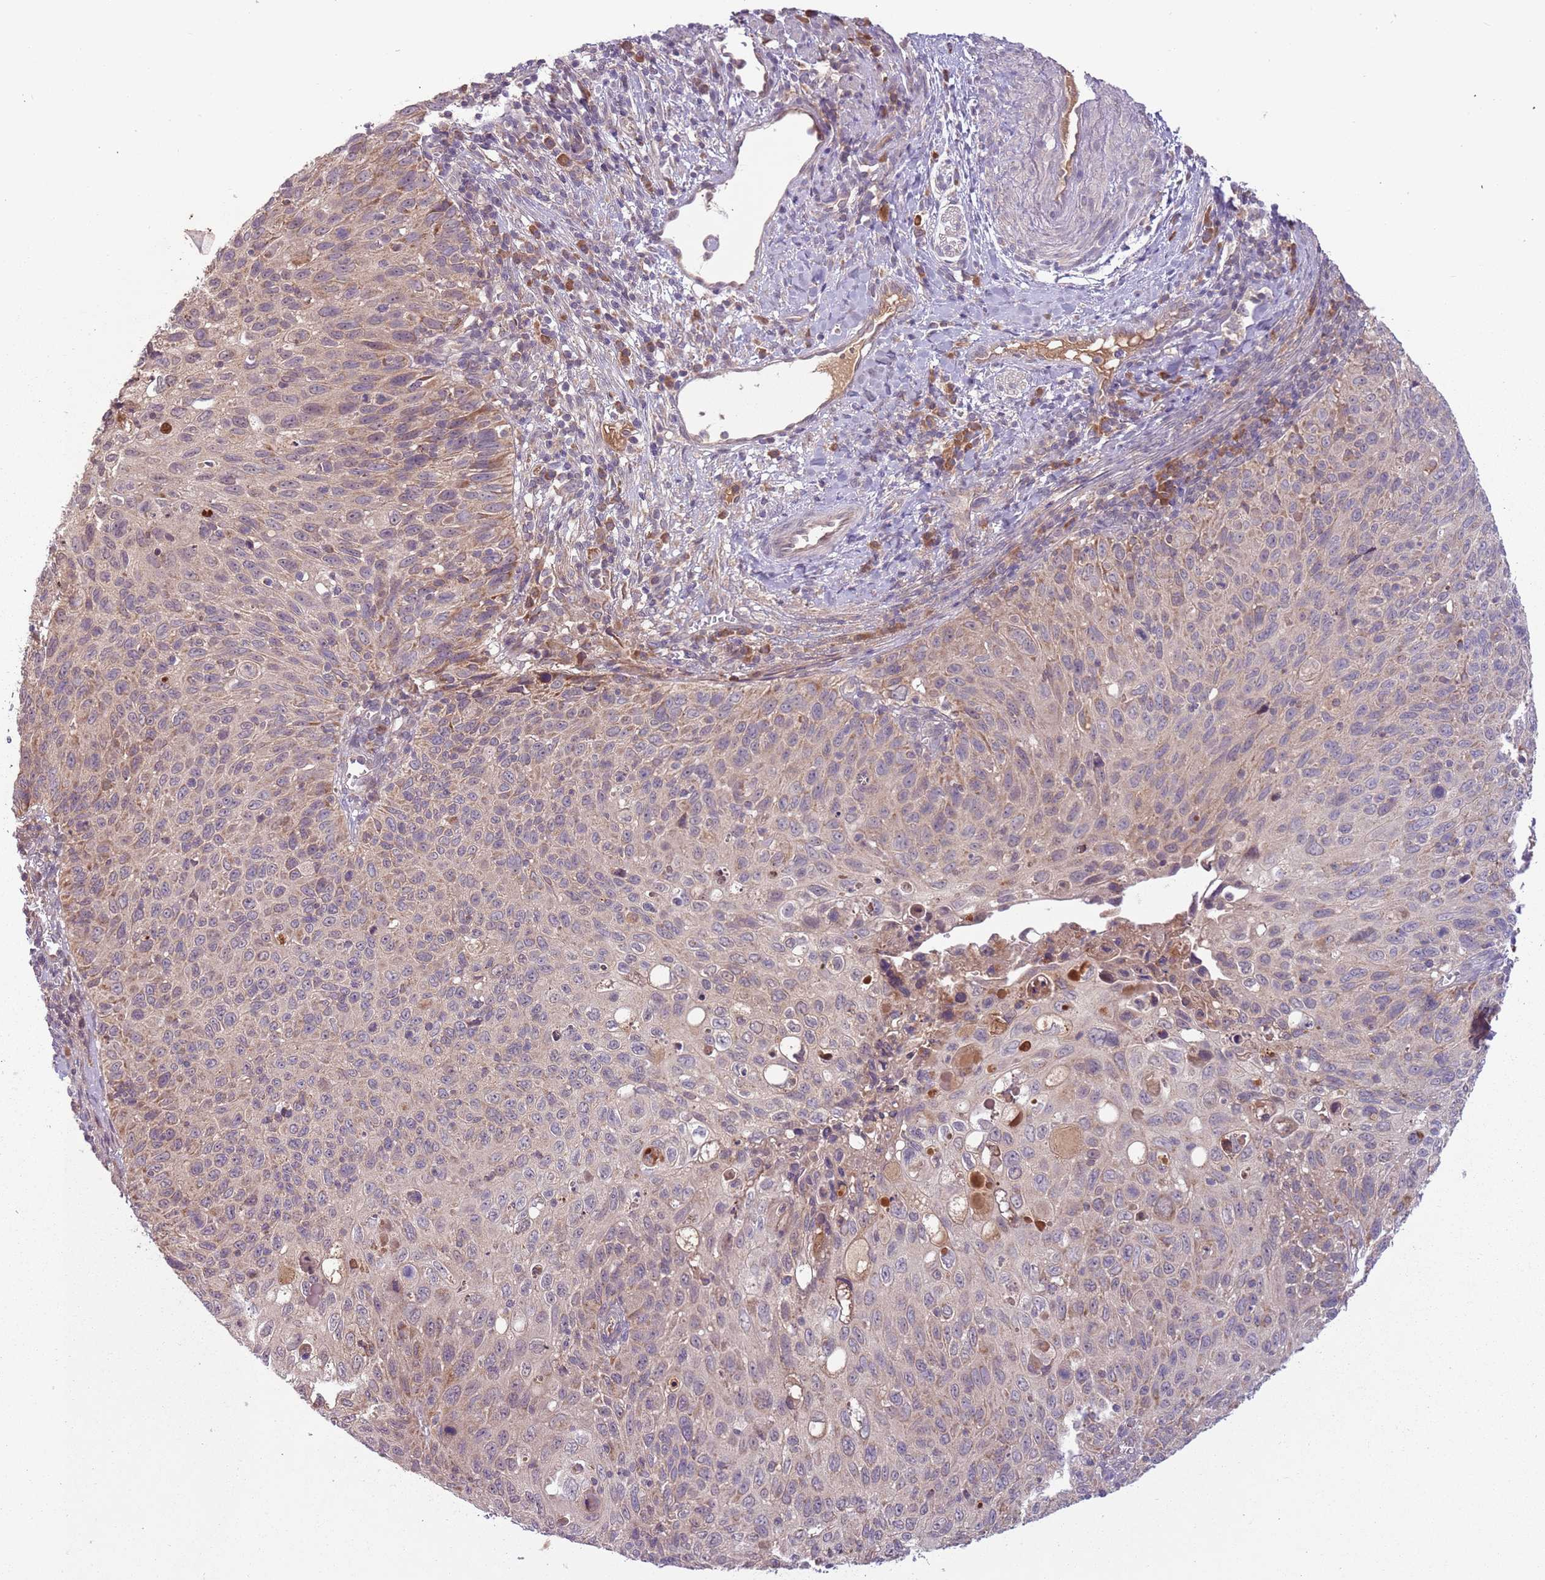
{"staining": {"intensity": "weak", "quantity": "25%-75%", "location": "cytoplasmic/membranous"}, "tissue": "cervical cancer", "cell_type": "Tumor cells", "image_type": "cancer", "snomed": [{"axis": "morphology", "description": "Squamous cell carcinoma, NOS"}, {"axis": "topography", "description": "Cervix"}], "caption": "Immunohistochemistry (IHC) image of human cervical cancer stained for a protein (brown), which shows low levels of weak cytoplasmic/membranous expression in approximately 25%-75% of tumor cells.", "gene": "FECH", "patient": {"sex": "female", "age": 70}}